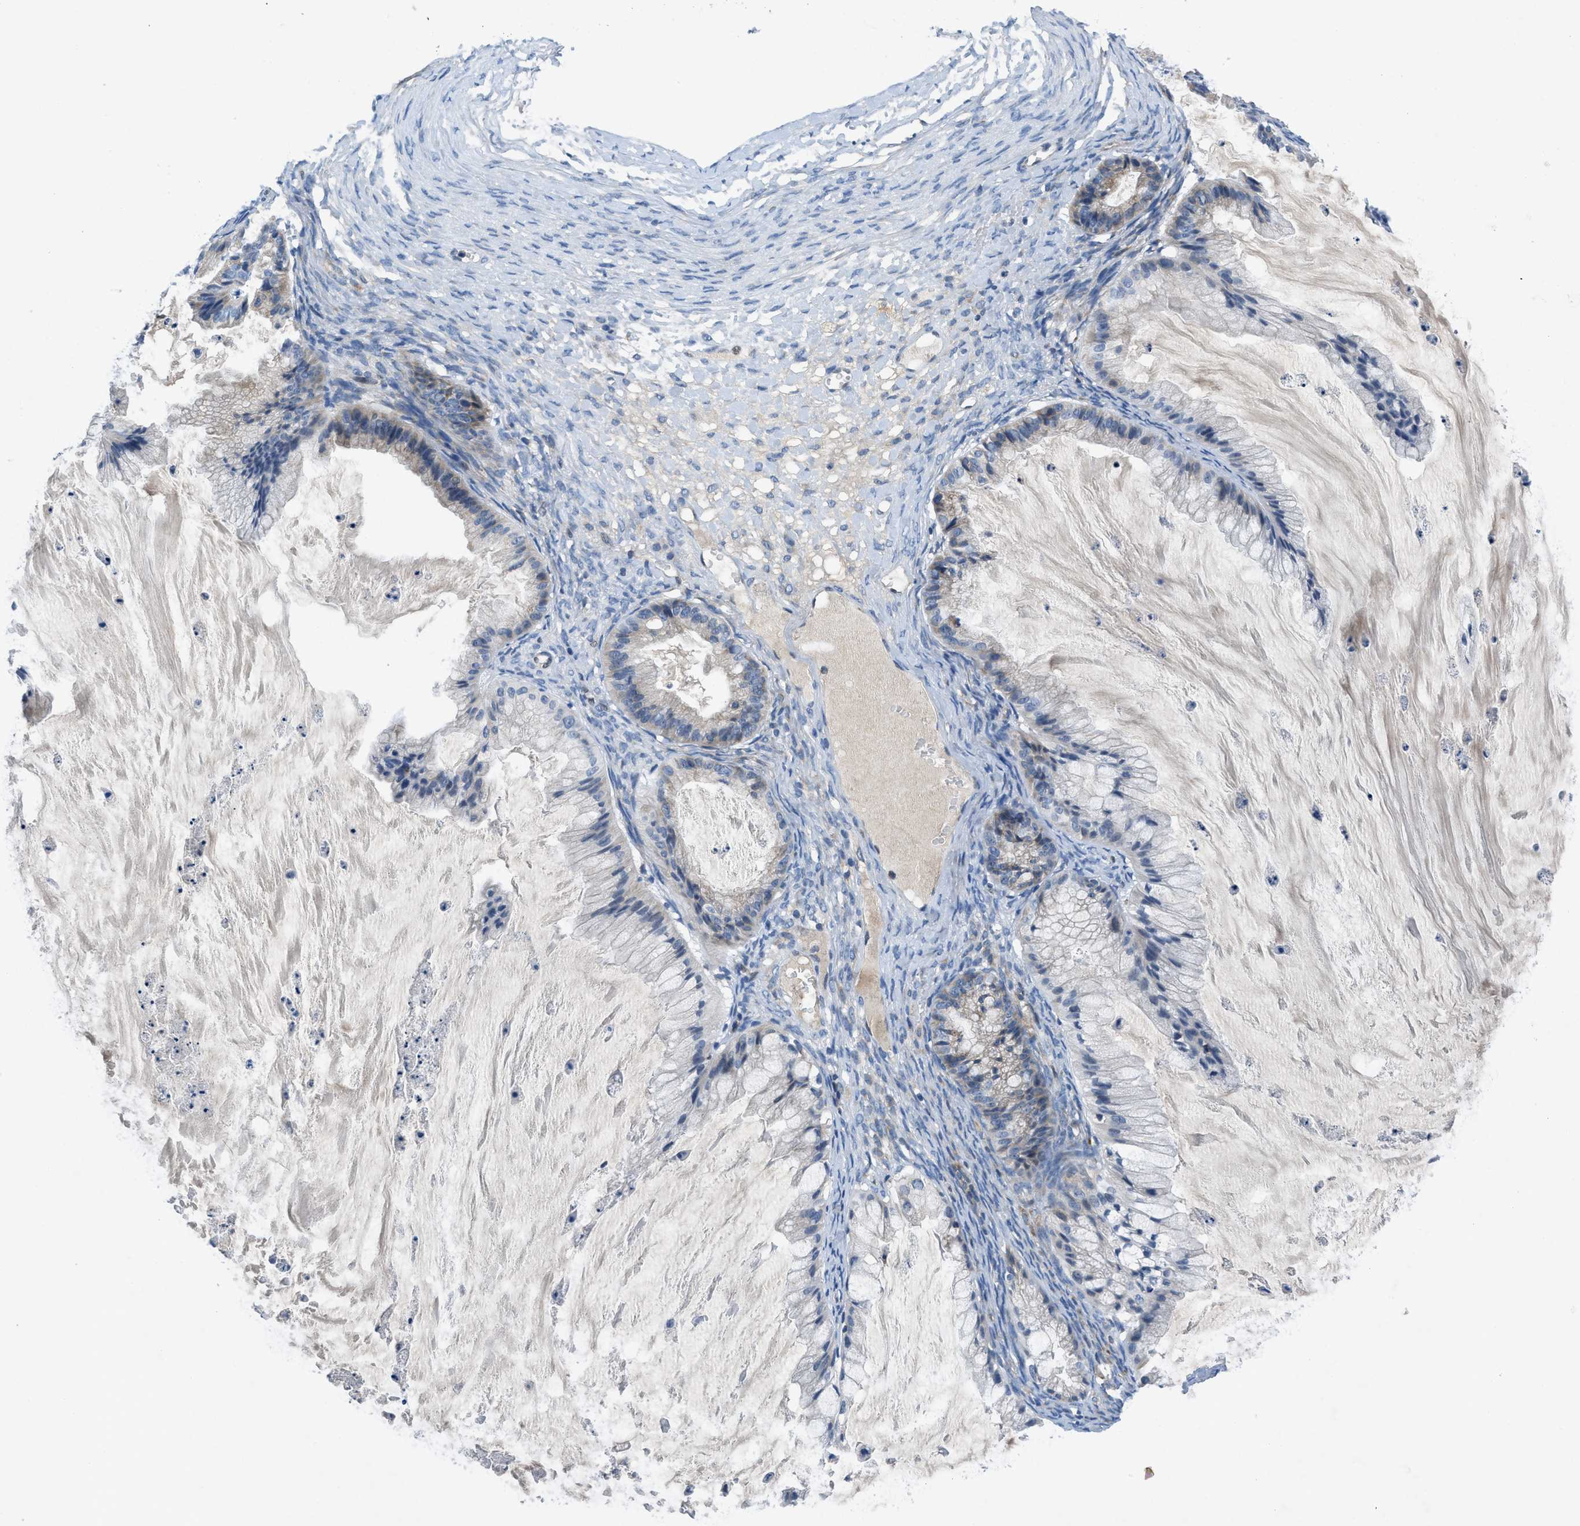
{"staining": {"intensity": "negative", "quantity": "none", "location": "none"}, "tissue": "ovarian cancer", "cell_type": "Tumor cells", "image_type": "cancer", "snomed": [{"axis": "morphology", "description": "Cystadenocarcinoma, mucinous, NOS"}, {"axis": "topography", "description": "Ovary"}], "caption": "This is an immunohistochemistry image of human ovarian cancer (mucinous cystadenocarcinoma). There is no positivity in tumor cells.", "gene": "PNKD", "patient": {"sex": "female", "age": 57}}